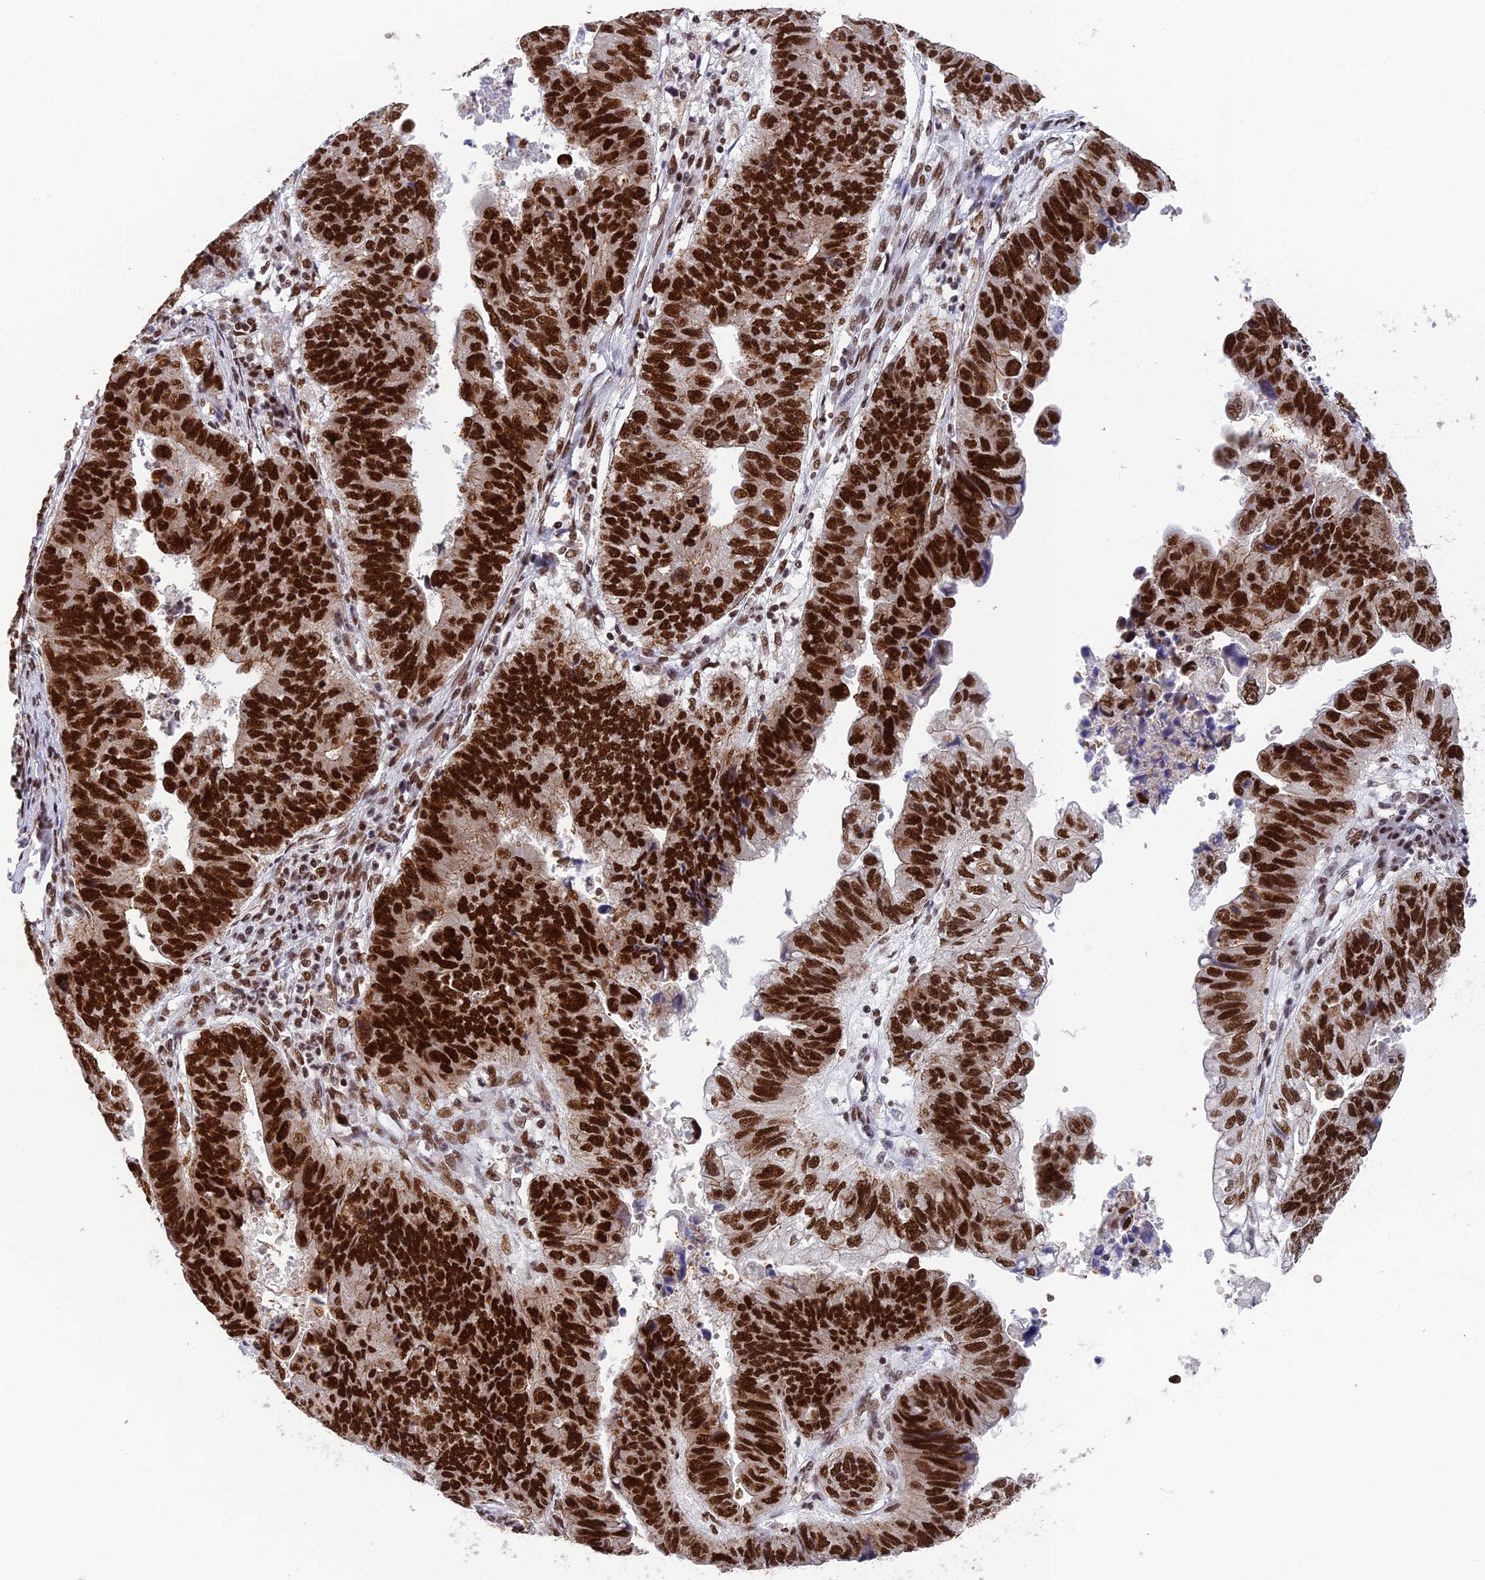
{"staining": {"intensity": "strong", "quantity": ">75%", "location": "nuclear"}, "tissue": "stomach cancer", "cell_type": "Tumor cells", "image_type": "cancer", "snomed": [{"axis": "morphology", "description": "Adenocarcinoma, NOS"}, {"axis": "topography", "description": "Stomach"}], "caption": "The photomicrograph displays staining of stomach cancer (adenocarcinoma), revealing strong nuclear protein staining (brown color) within tumor cells. The staining was performed using DAB to visualize the protein expression in brown, while the nuclei were stained in blue with hematoxylin (Magnification: 20x).", "gene": "EEF1AKMT3", "patient": {"sex": "male", "age": 59}}